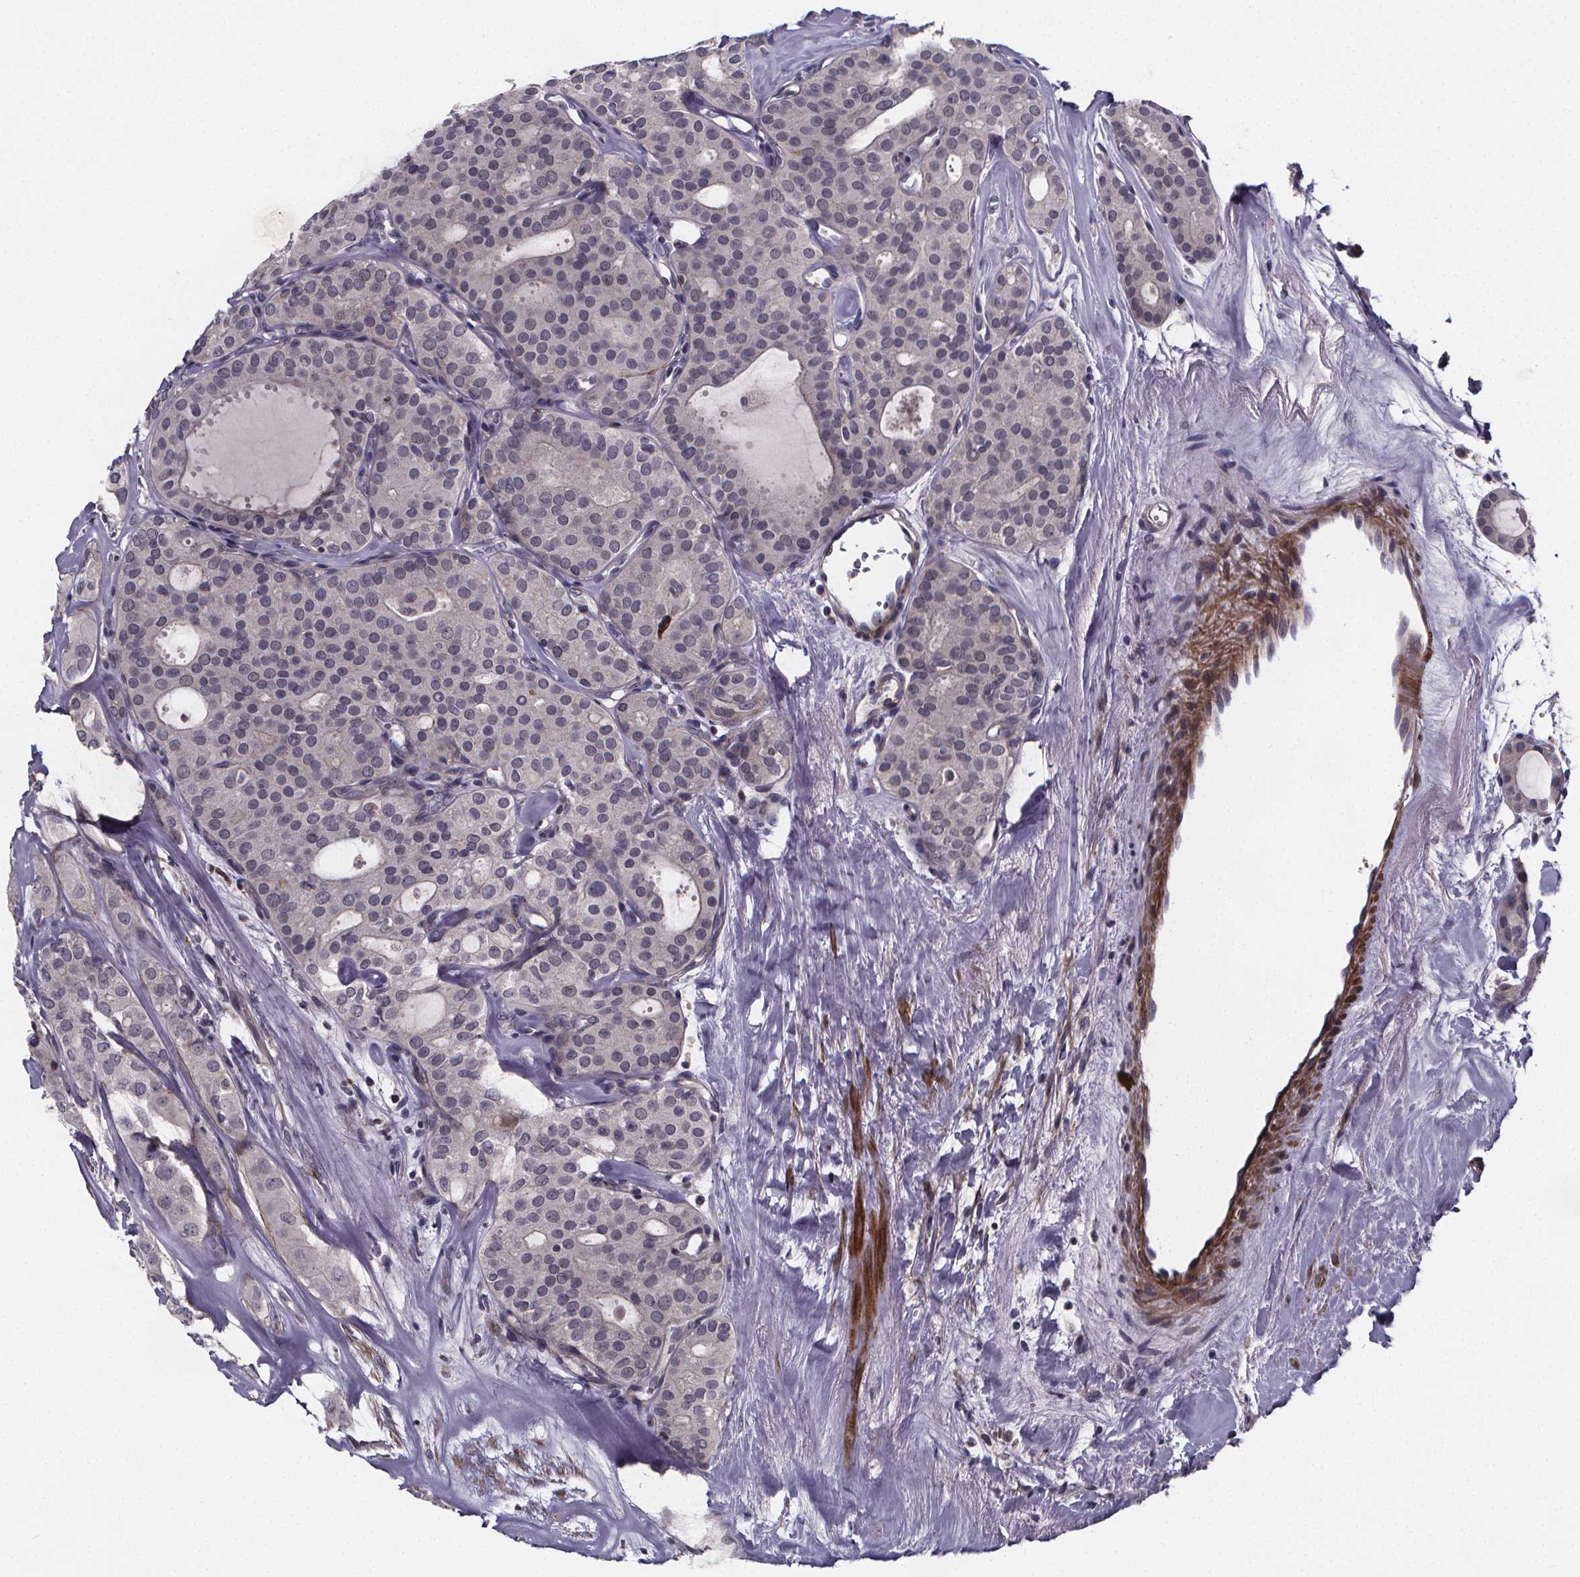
{"staining": {"intensity": "negative", "quantity": "none", "location": "none"}, "tissue": "thyroid cancer", "cell_type": "Tumor cells", "image_type": "cancer", "snomed": [{"axis": "morphology", "description": "Follicular adenoma carcinoma, NOS"}, {"axis": "topography", "description": "Thyroid gland"}], "caption": "Tumor cells are negative for protein expression in human thyroid follicular adenoma carcinoma.", "gene": "FBXW2", "patient": {"sex": "male", "age": 75}}